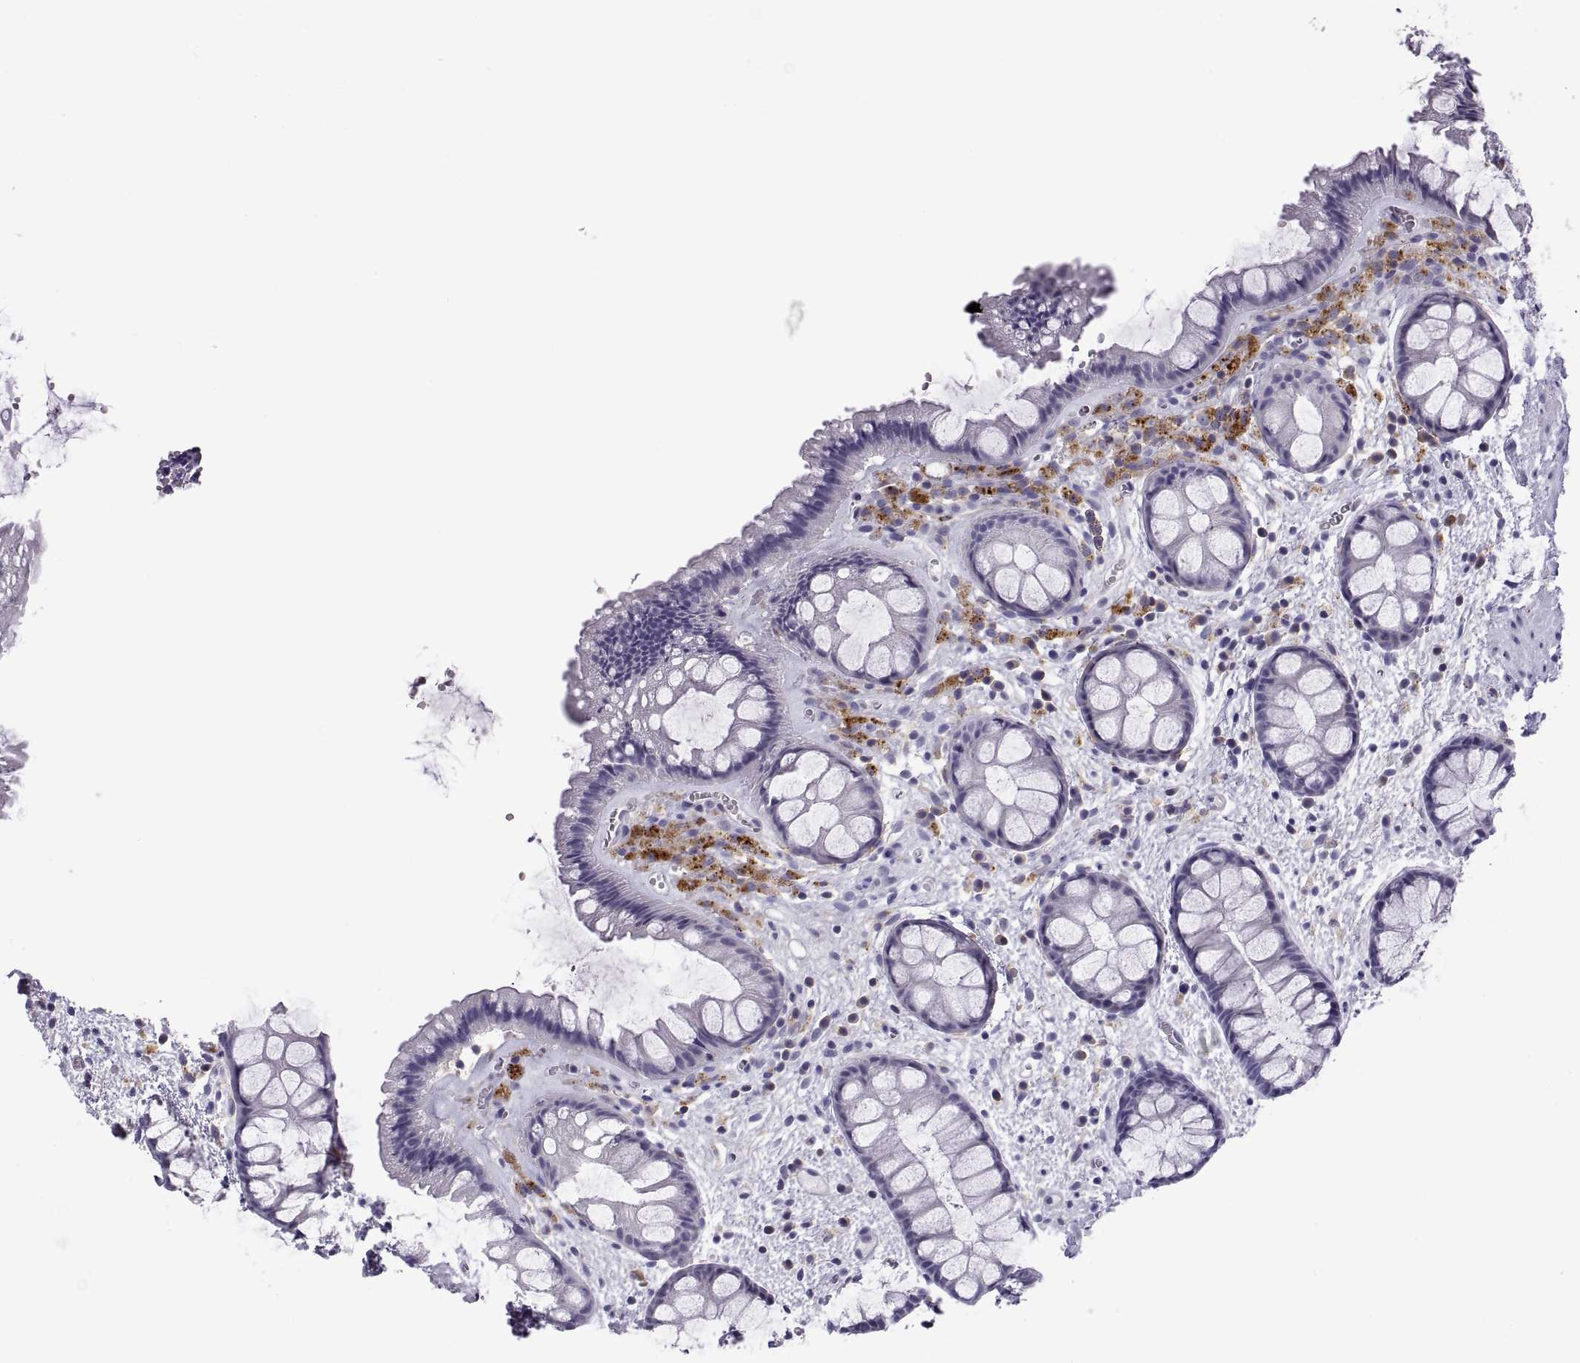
{"staining": {"intensity": "negative", "quantity": "none", "location": "none"}, "tissue": "rectum", "cell_type": "Glandular cells", "image_type": "normal", "snomed": [{"axis": "morphology", "description": "Normal tissue, NOS"}, {"axis": "topography", "description": "Rectum"}], "caption": "Protein analysis of benign rectum demonstrates no significant staining in glandular cells.", "gene": "RGS19", "patient": {"sex": "female", "age": 62}}